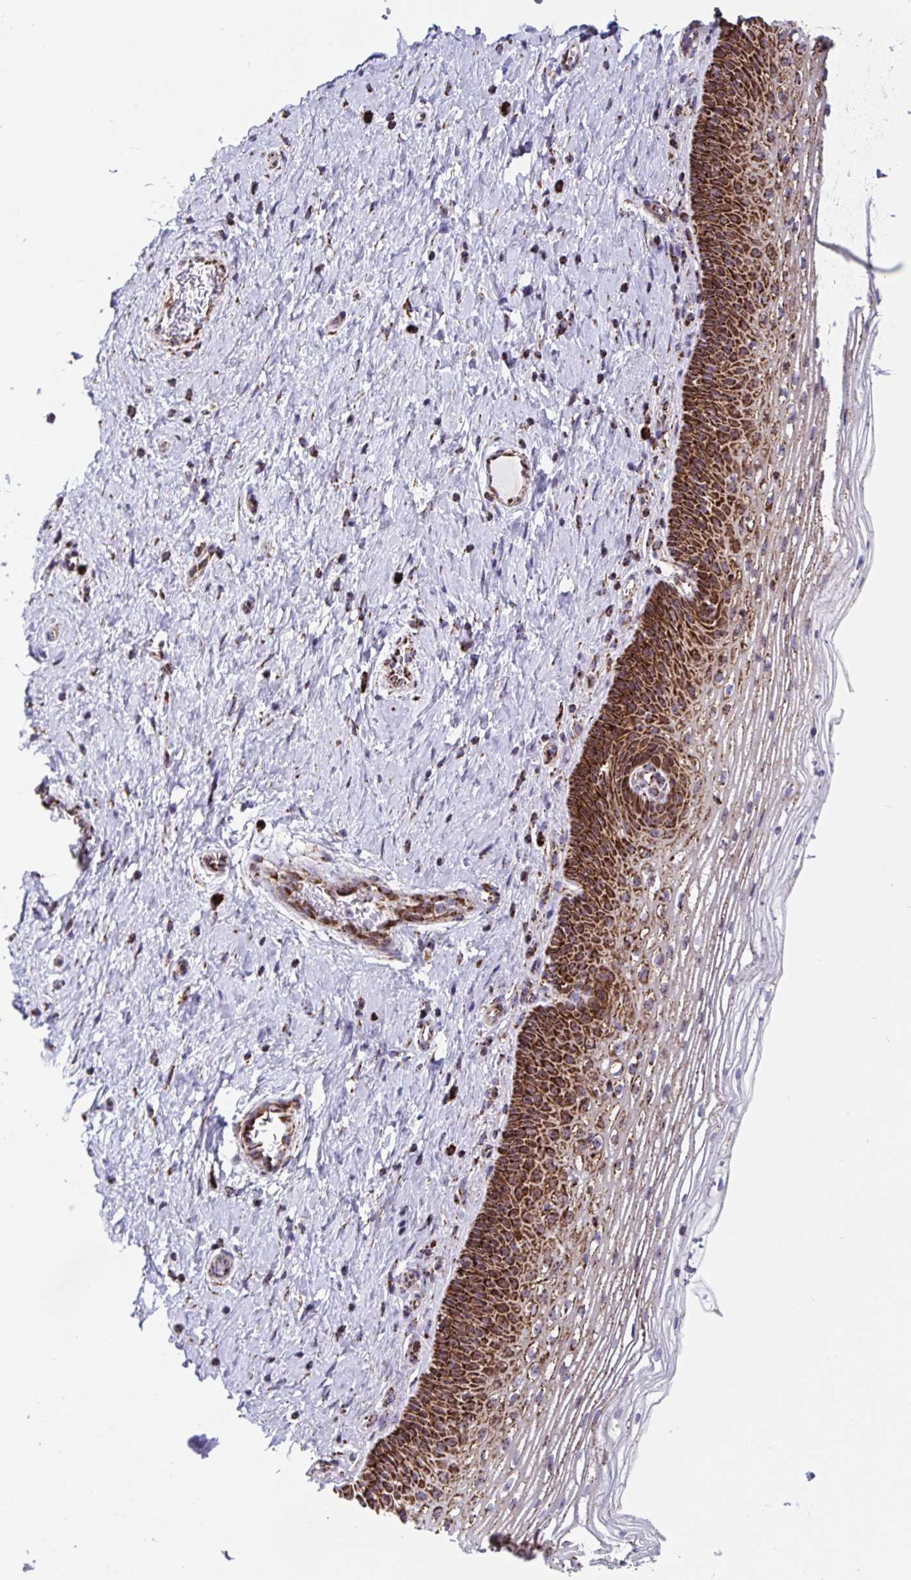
{"staining": {"intensity": "moderate", "quantity": ">75%", "location": "cytoplasmic/membranous"}, "tissue": "cervix", "cell_type": "Glandular cells", "image_type": "normal", "snomed": [{"axis": "morphology", "description": "Normal tissue, NOS"}, {"axis": "topography", "description": "Cervix"}], "caption": "Immunohistochemical staining of normal cervix reveals medium levels of moderate cytoplasmic/membranous positivity in about >75% of glandular cells. (Stains: DAB in brown, nuclei in blue, Microscopy: brightfield microscopy at high magnification).", "gene": "ATP5MJ", "patient": {"sex": "female", "age": 34}}